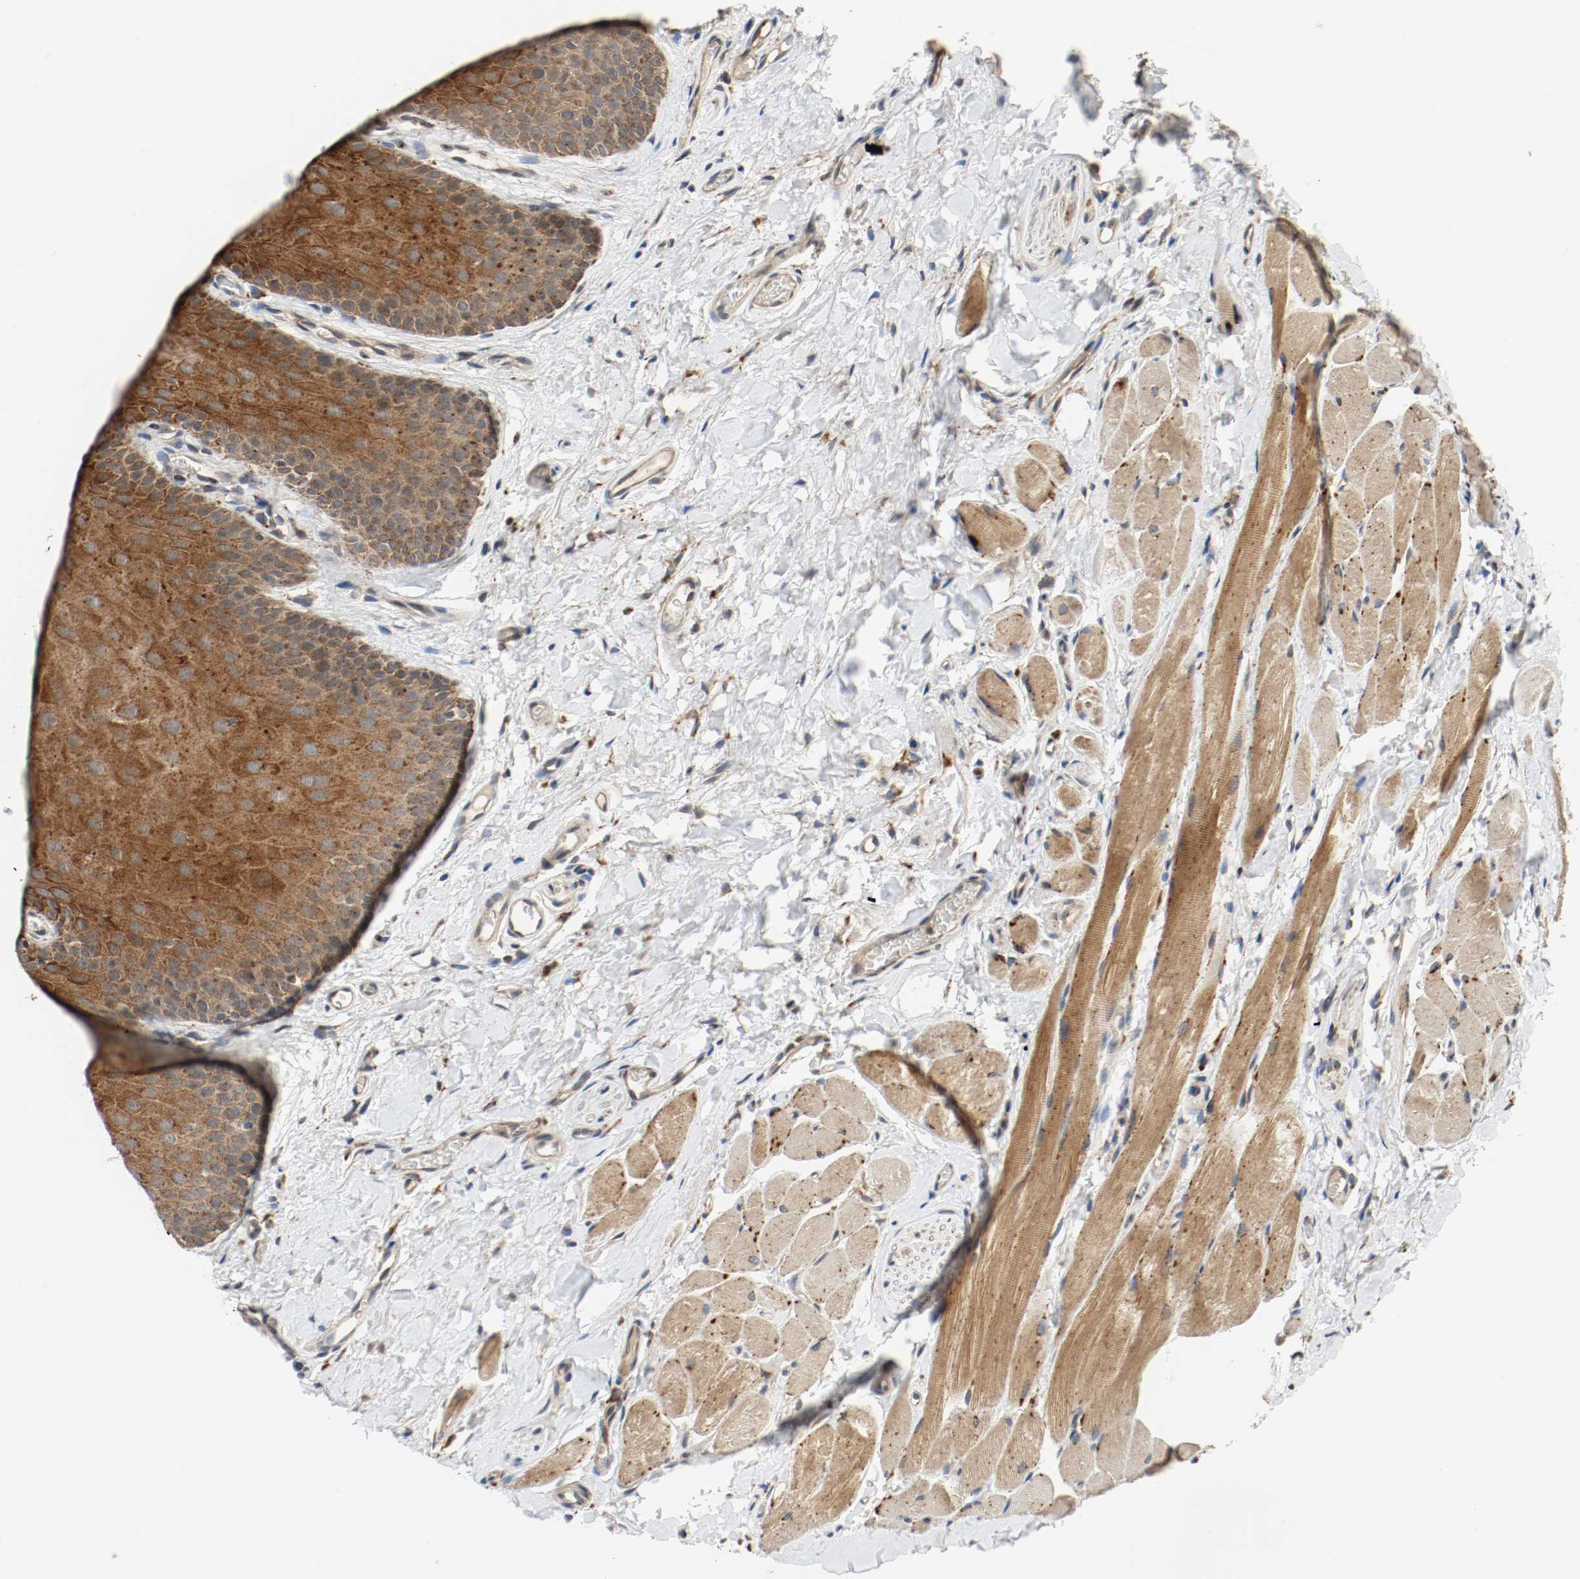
{"staining": {"intensity": "moderate", "quantity": ">75%", "location": "cytoplasmic/membranous"}, "tissue": "oral mucosa", "cell_type": "Squamous epithelial cells", "image_type": "normal", "snomed": [{"axis": "morphology", "description": "Normal tissue, NOS"}, {"axis": "topography", "description": "Oral tissue"}], "caption": "Immunohistochemistry staining of normal oral mucosa, which reveals medium levels of moderate cytoplasmic/membranous positivity in about >75% of squamous epithelial cells indicating moderate cytoplasmic/membranous protein expression. The staining was performed using DAB (brown) for protein detection and nuclei were counterstained in hematoxylin (blue).", "gene": "LAMP2", "patient": {"sex": "male", "age": 54}}